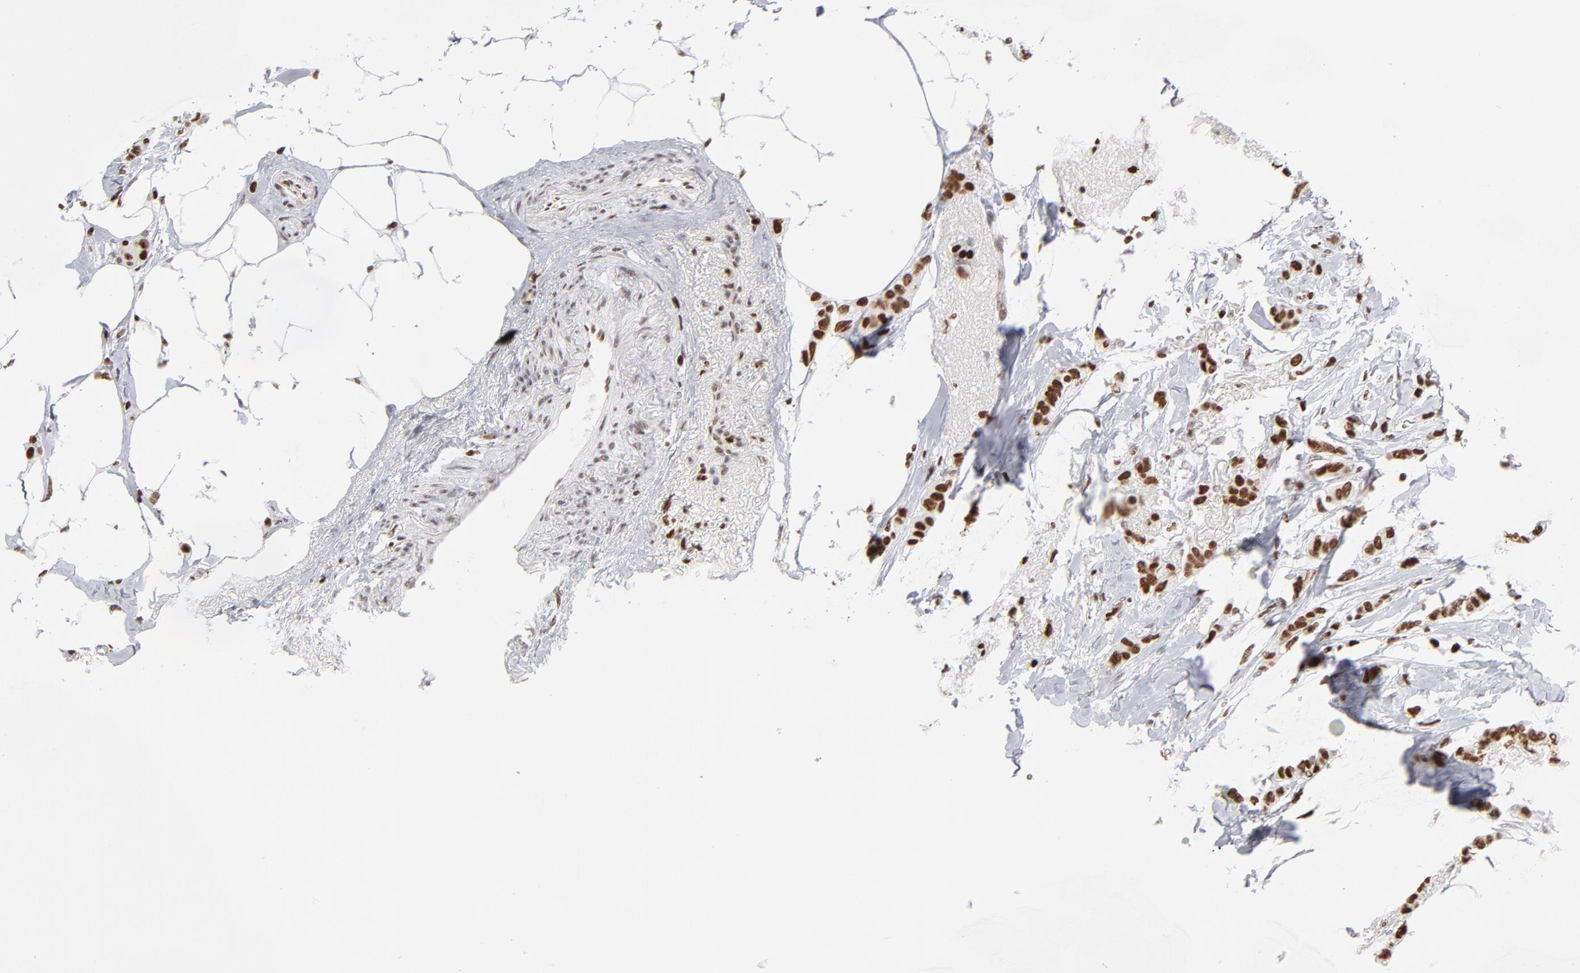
{"staining": {"intensity": "strong", "quantity": "25%-75%", "location": "nuclear"}, "tissue": "breast cancer", "cell_type": "Tumor cells", "image_type": "cancer", "snomed": [{"axis": "morphology", "description": "Lobular carcinoma"}, {"axis": "topography", "description": "Breast"}], "caption": "A micrograph of breast lobular carcinoma stained for a protein displays strong nuclear brown staining in tumor cells. (brown staining indicates protein expression, while blue staining denotes nuclei).", "gene": "PARP1", "patient": {"sex": "female", "age": 55}}